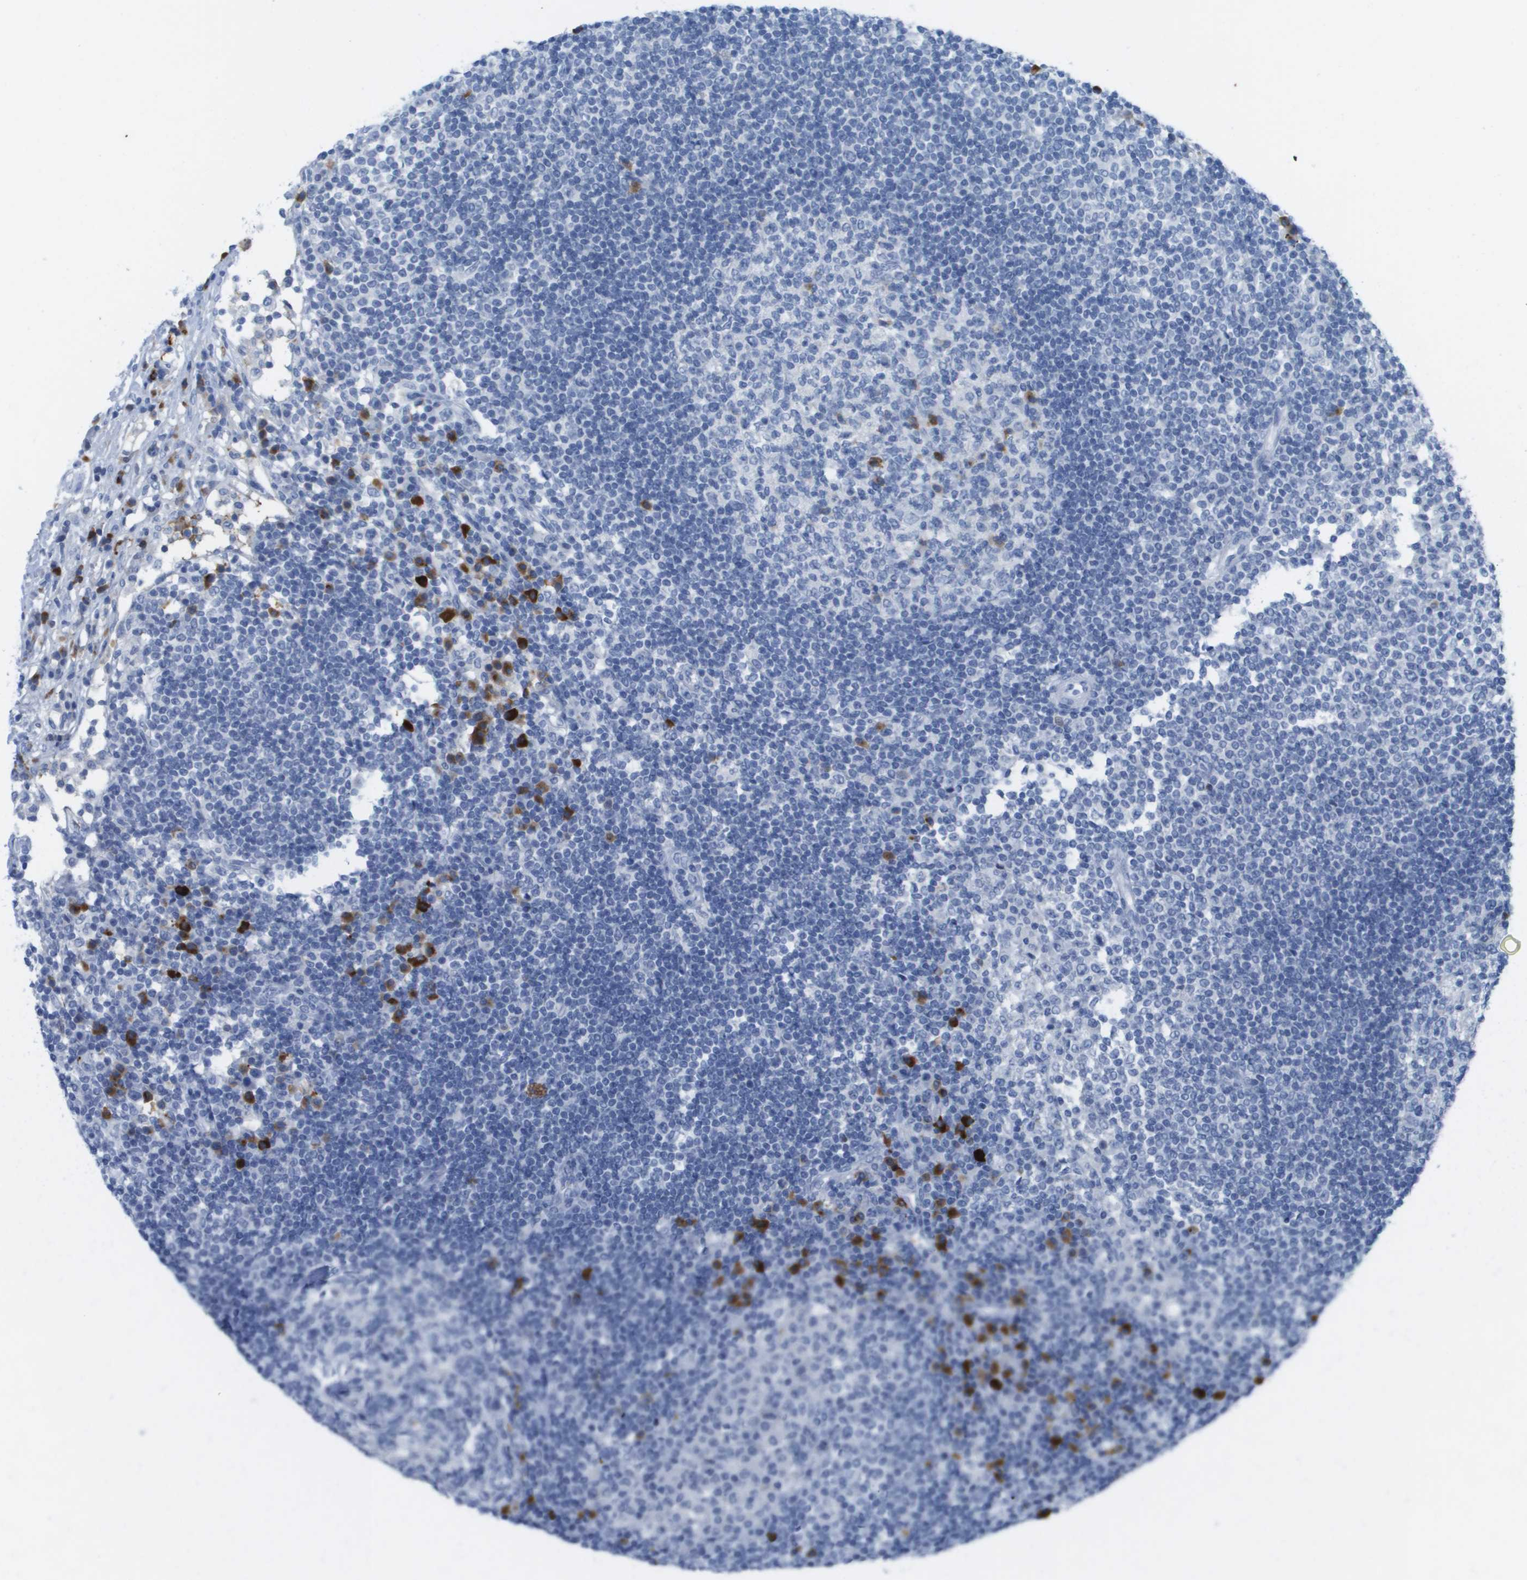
{"staining": {"intensity": "moderate", "quantity": "<25%", "location": "cytoplasmic/membranous"}, "tissue": "lymph node", "cell_type": "Germinal center cells", "image_type": "normal", "snomed": [{"axis": "morphology", "description": "Normal tissue, NOS"}, {"axis": "topography", "description": "Lymph node"}], "caption": "DAB immunohistochemical staining of benign lymph node demonstrates moderate cytoplasmic/membranous protein staining in approximately <25% of germinal center cells. The protein is shown in brown color, while the nuclei are stained blue.", "gene": "GPR18", "patient": {"sex": "female", "age": 53}}